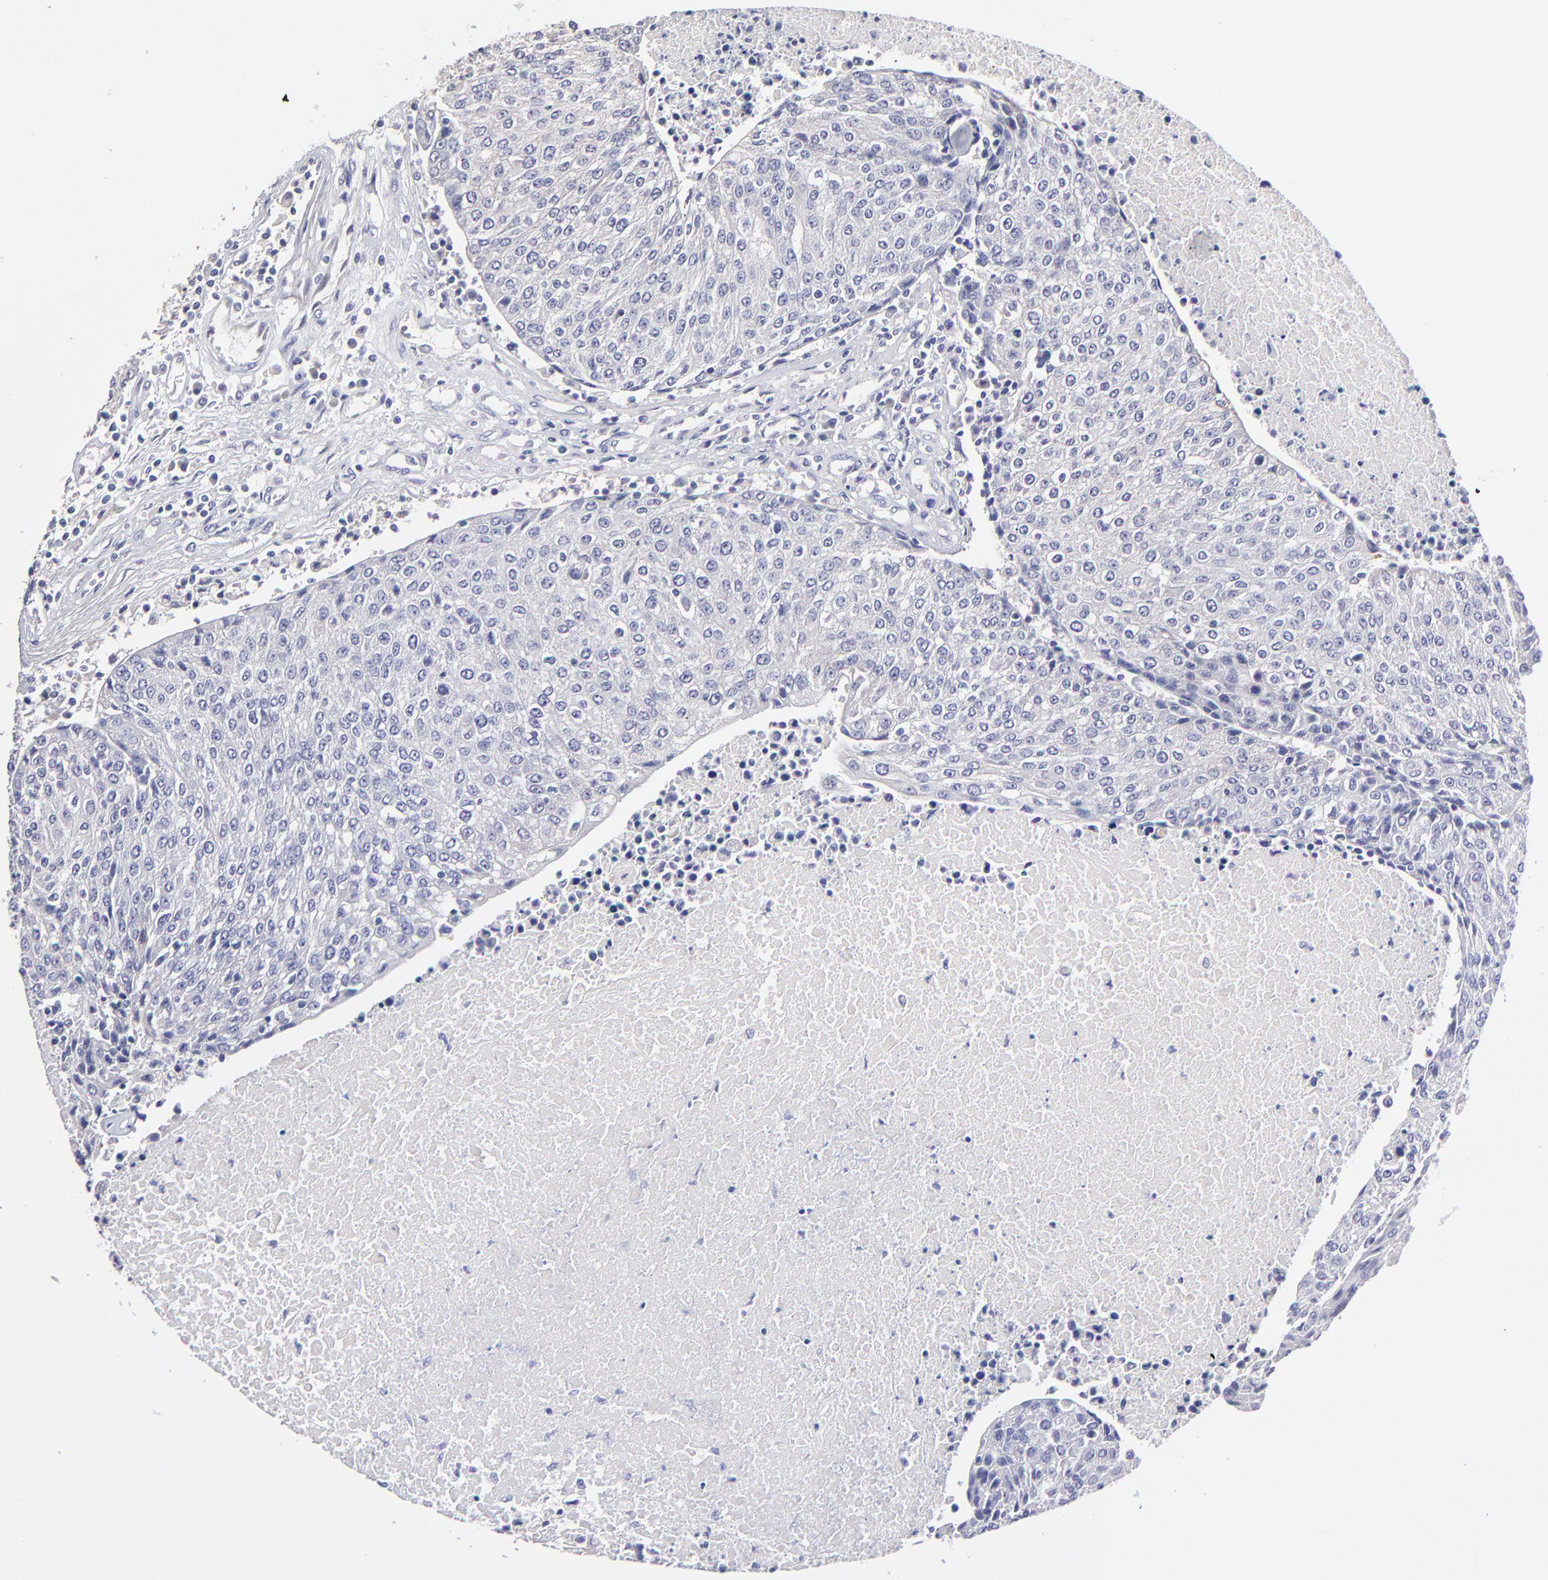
{"staining": {"intensity": "negative", "quantity": "none", "location": "none"}, "tissue": "urothelial cancer", "cell_type": "Tumor cells", "image_type": "cancer", "snomed": [{"axis": "morphology", "description": "Urothelial carcinoma, High grade"}, {"axis": "topography", "description": "Urinary bladder"}], "caption": "Immunohistochemical staining of human urothelial cancer exhibits no significant expression in tumor cells.", "gene": "BTG2", "patient": {"sex": "female", "age": 85}}